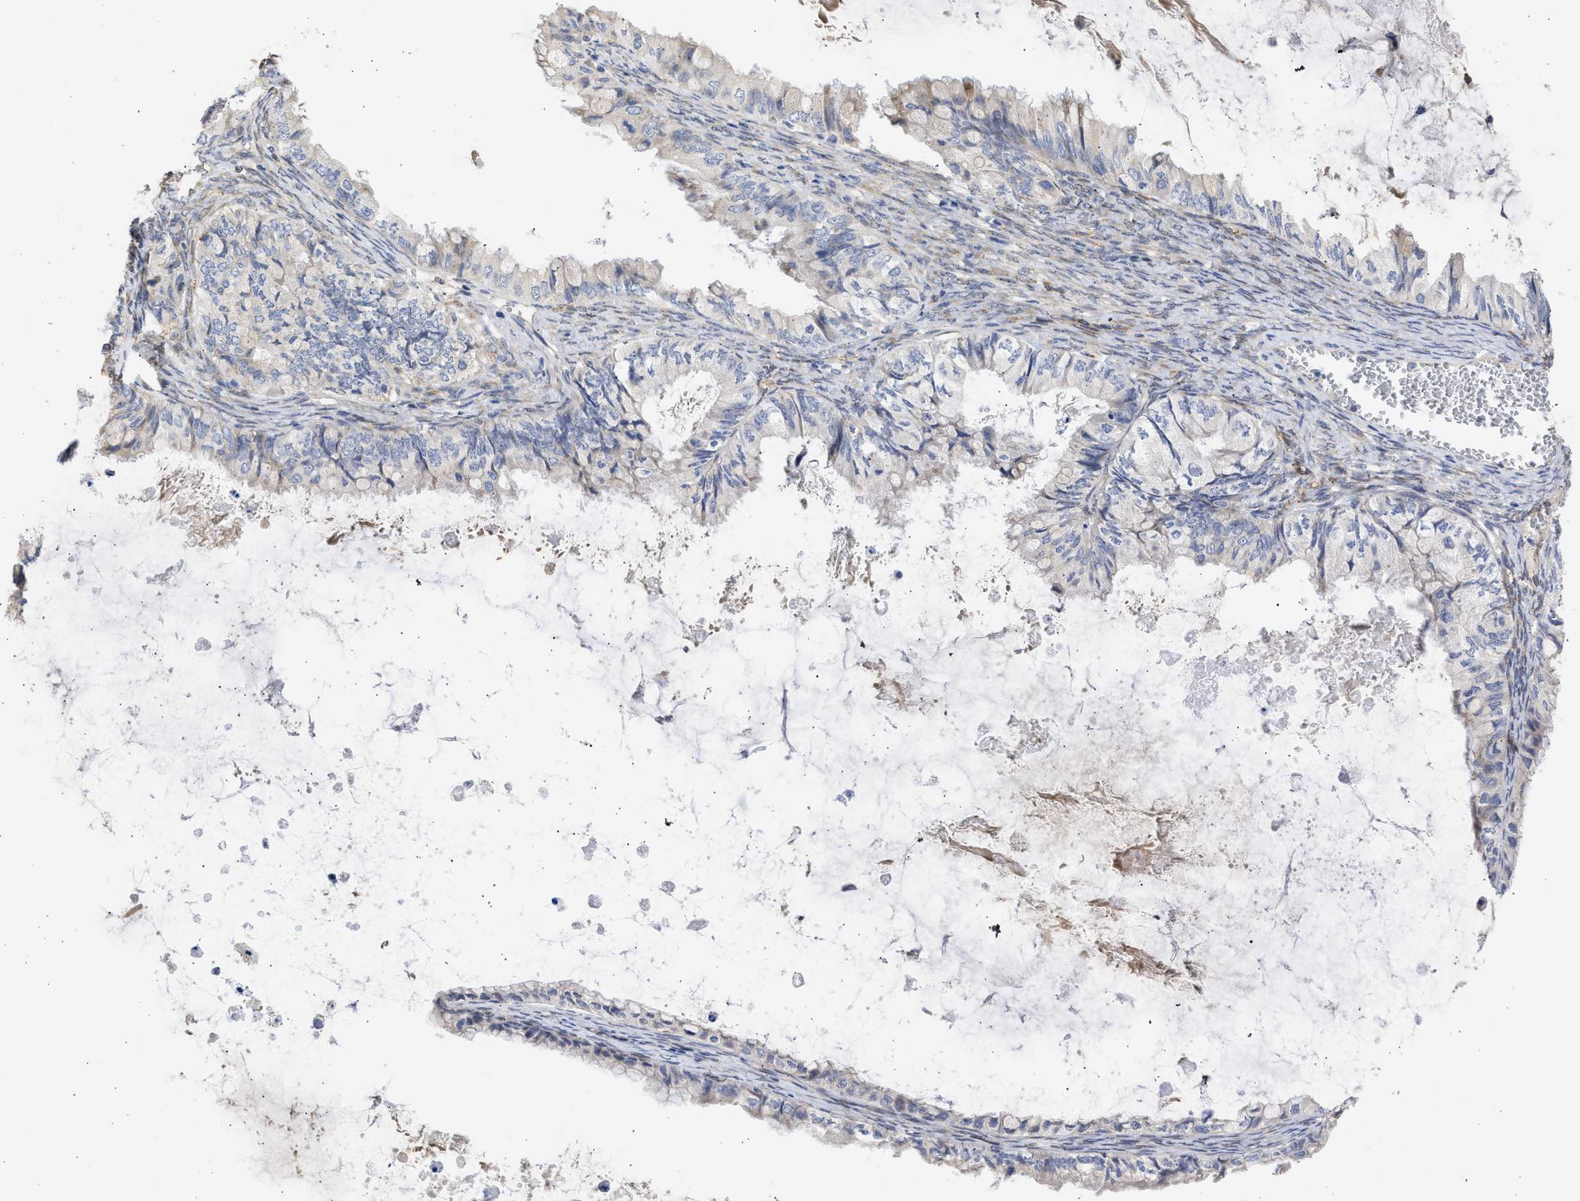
{"staining": {"intensity": "weak", "quantity": "<25%", "location": "cytoplasmic/membranous"}, "tissue": "ovarian cancer", "cell_type": "Tumor cells", "image_type": "cancer", "snomed": [{"axis": "morphology", "description": "Cystadenocarcinoma, mucinous, NOS"}, {"axis": "topography", "description": "Ovary"}], "caption": "An immunohistochemistry (IHC) micrograph of mucinous cystadenocarcinoma (ovarian) is shown. There is no staining in tumor cells of mucinous cystadenocarcinoma (ovarian).", "gene": "TMED1", "patient": {"sex": "female", "age": 80}}